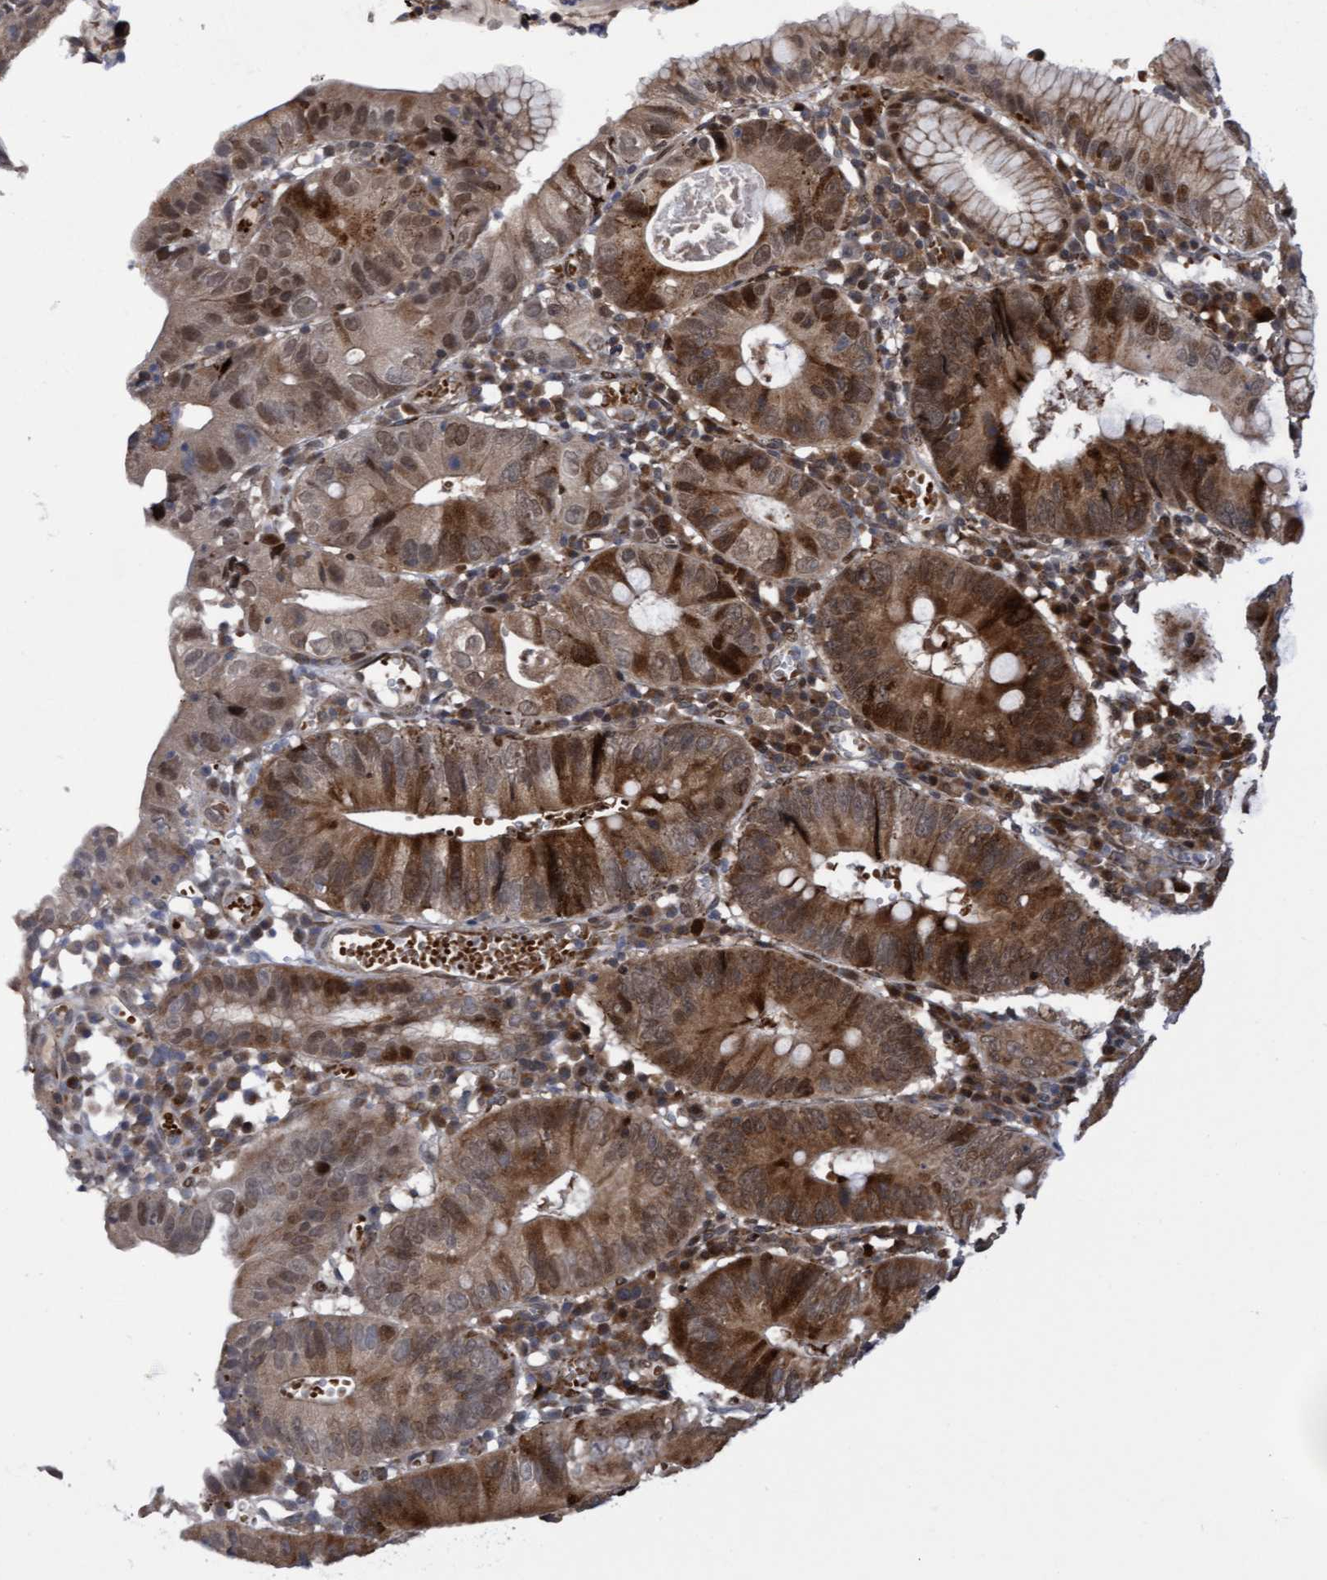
{"staining": {"intensity": "strong", "quantity": ">75%", "location": "cytoplasmic/membranous,nuclear"}, "tissue": "stomach cancer", "cell_type": "Tumor cells", "image_type": "cancer", "snomed": [{"axis": "morphology", "description": "Adenocarcinoma, NOS"}, {"axis": "topography", "description": "Stomach"}], "caption": "Adenocarcinoma (stomach) stained with a protein marker demonstrates strong staining in tumor cells.", "gene": "TANC2", "patient": {"sex": "male", "age": 59}}